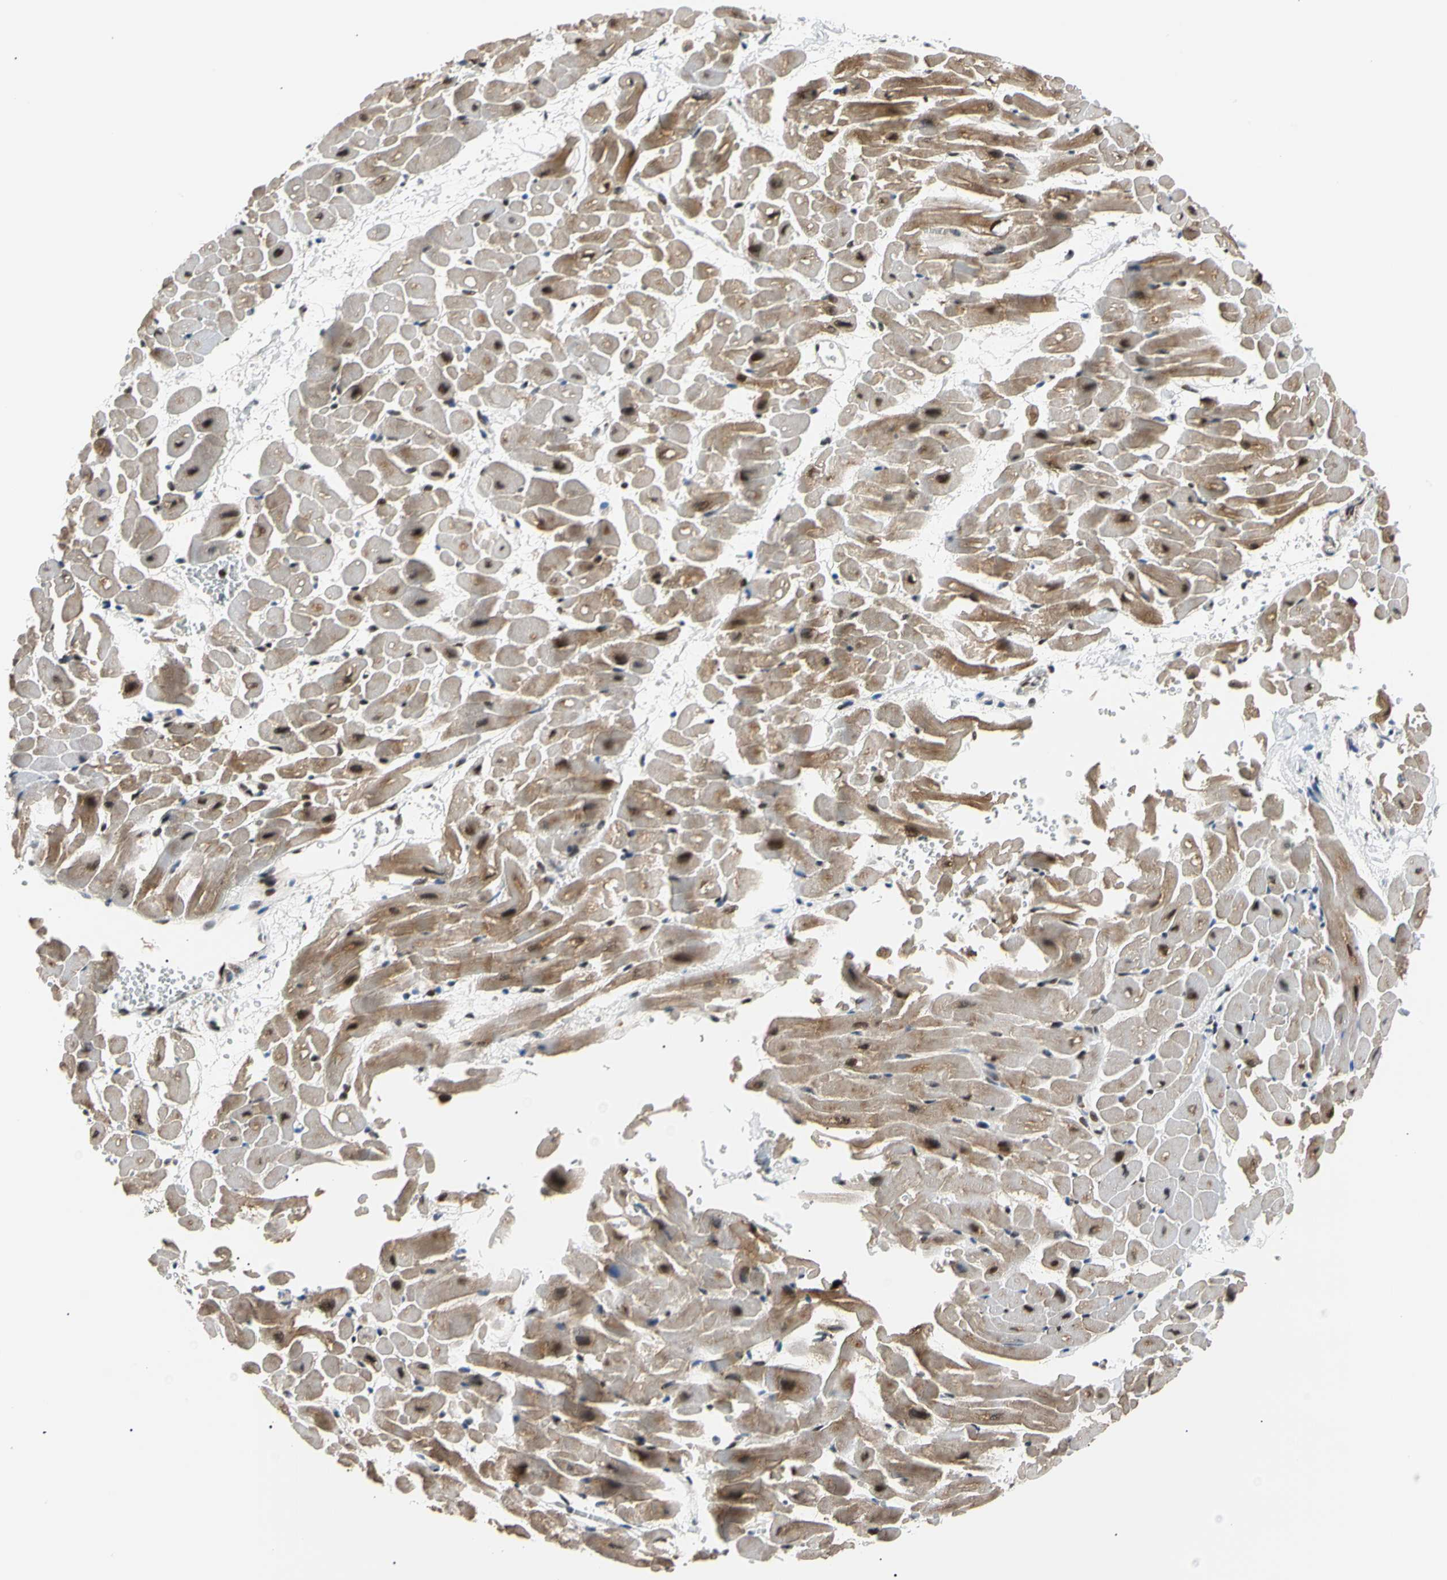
{"staining": {"intensity": "moderate", "quantity": "25%-75%", "location": "cytoplasmic/membranous,nuclear"}, "tissue": "heart muscle", "cell_type": "Cardiomyocytes", "image_type": "normal", "snomed": [{"axis": "morphology", "description": "Normal tissue, NOS"}, {"axis": "topography", "description": "Heart"}], "caption": "Benign heart muscle was stained to show a protein in brown. There is medium levels of moderate cytoplasmic/membranous,nuclear positivity in approximately 25%-75% of cardiomyocytes. (Brightfield microscopy of DAB IHC at high magnification).", "gene": "E2F1", "patient": {"sex": "male", "age": 45}}